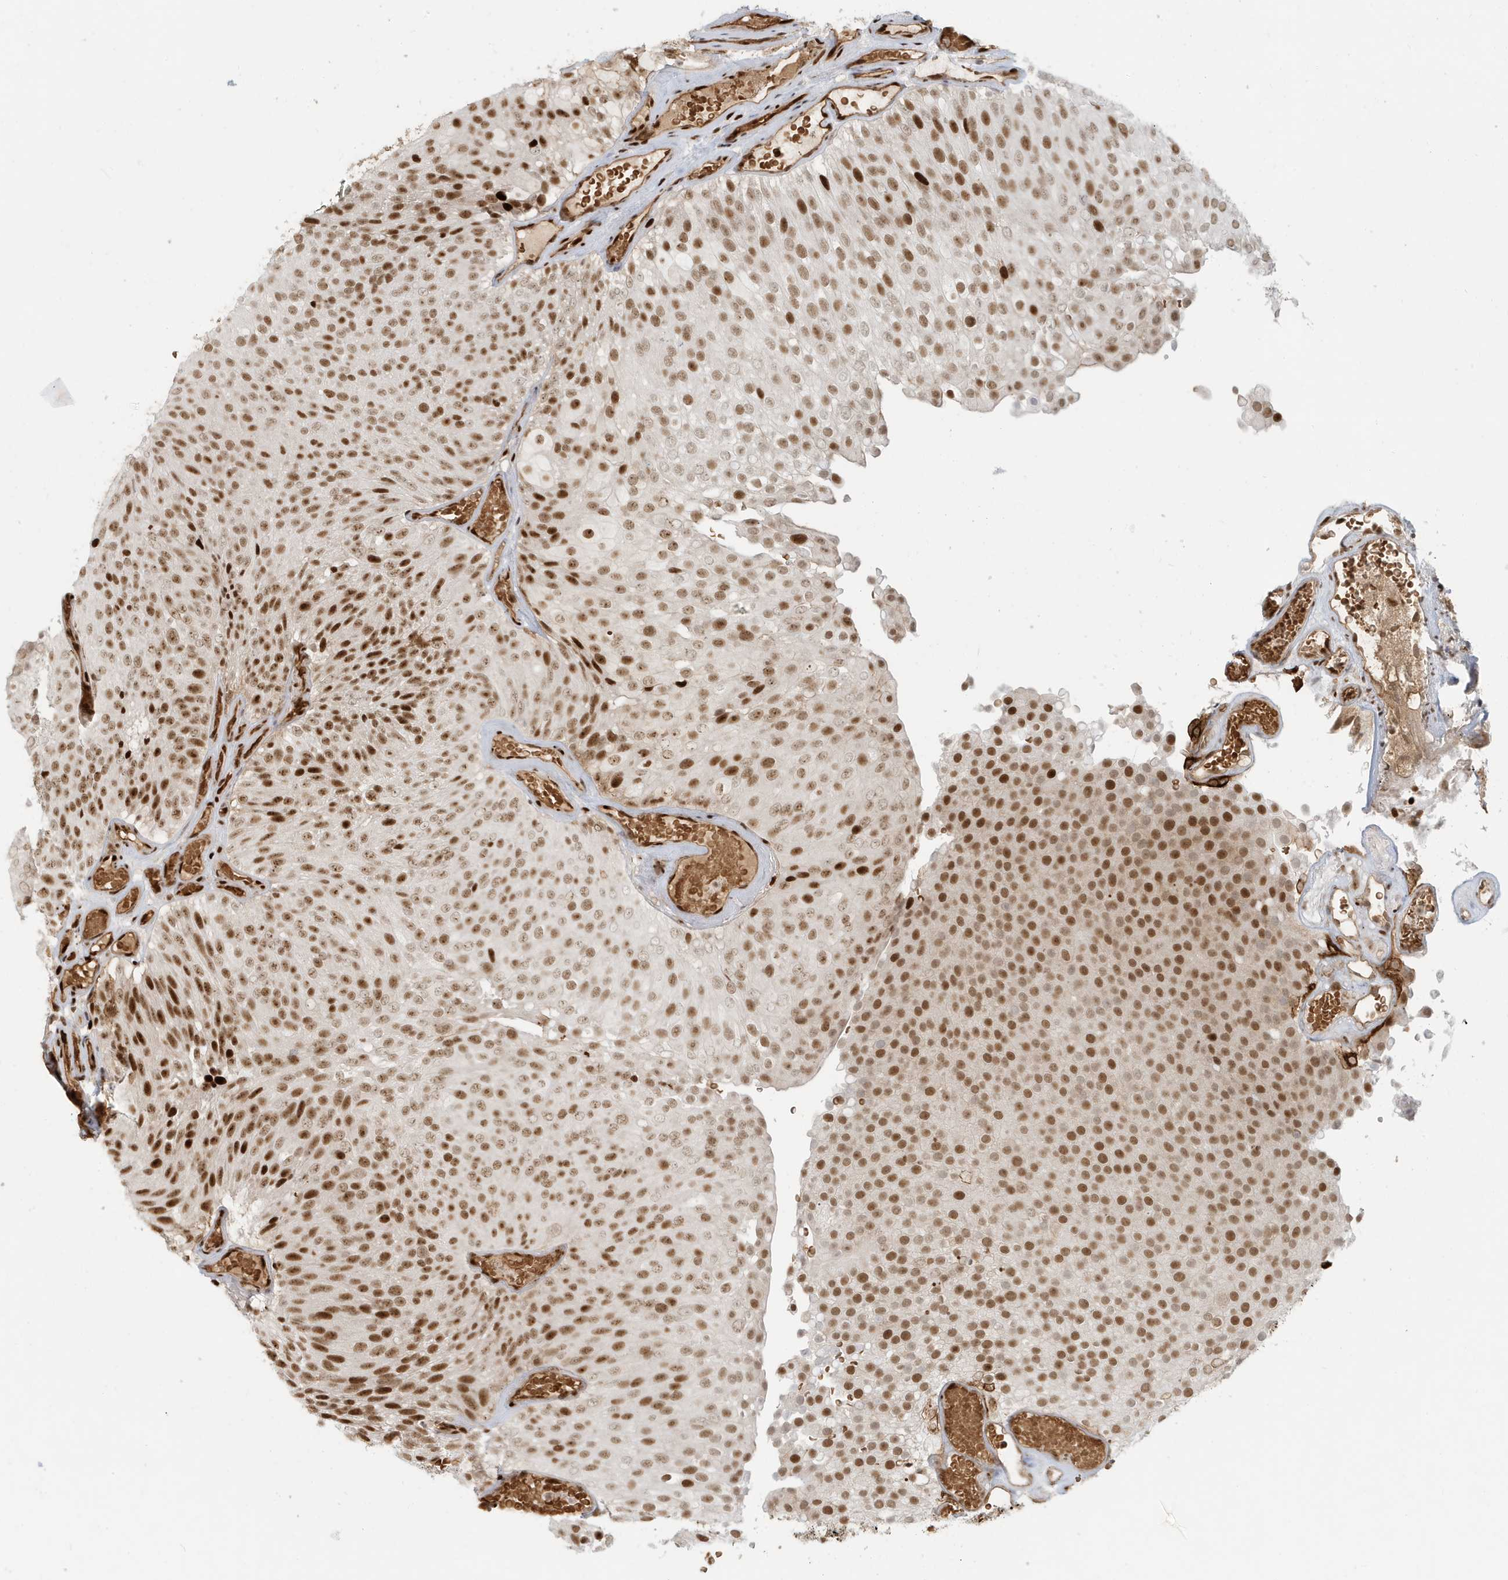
{"staining": {"intensity": "strong", "quantity": ">75%", "location": "nuclear"}, "tissue": "urothelial cancer", "cell_type": "Tumor cells", "image_type": "cancer", "snomed": [{"axis": "morphology", "description": "Urothelial carcinoma, Low grade"}, {"axis": "topography", "description": "Urinary bladder"}], "caption": "The image exhibits a brown stain indicating the presence of a protein in the nuclear of tumor cells in urothelial carcinoma (low-grade). (IHC, brightfield microscopy, high magnification).", "gene": "CKS2", "patient": {"sex": "male", "age": 78}}